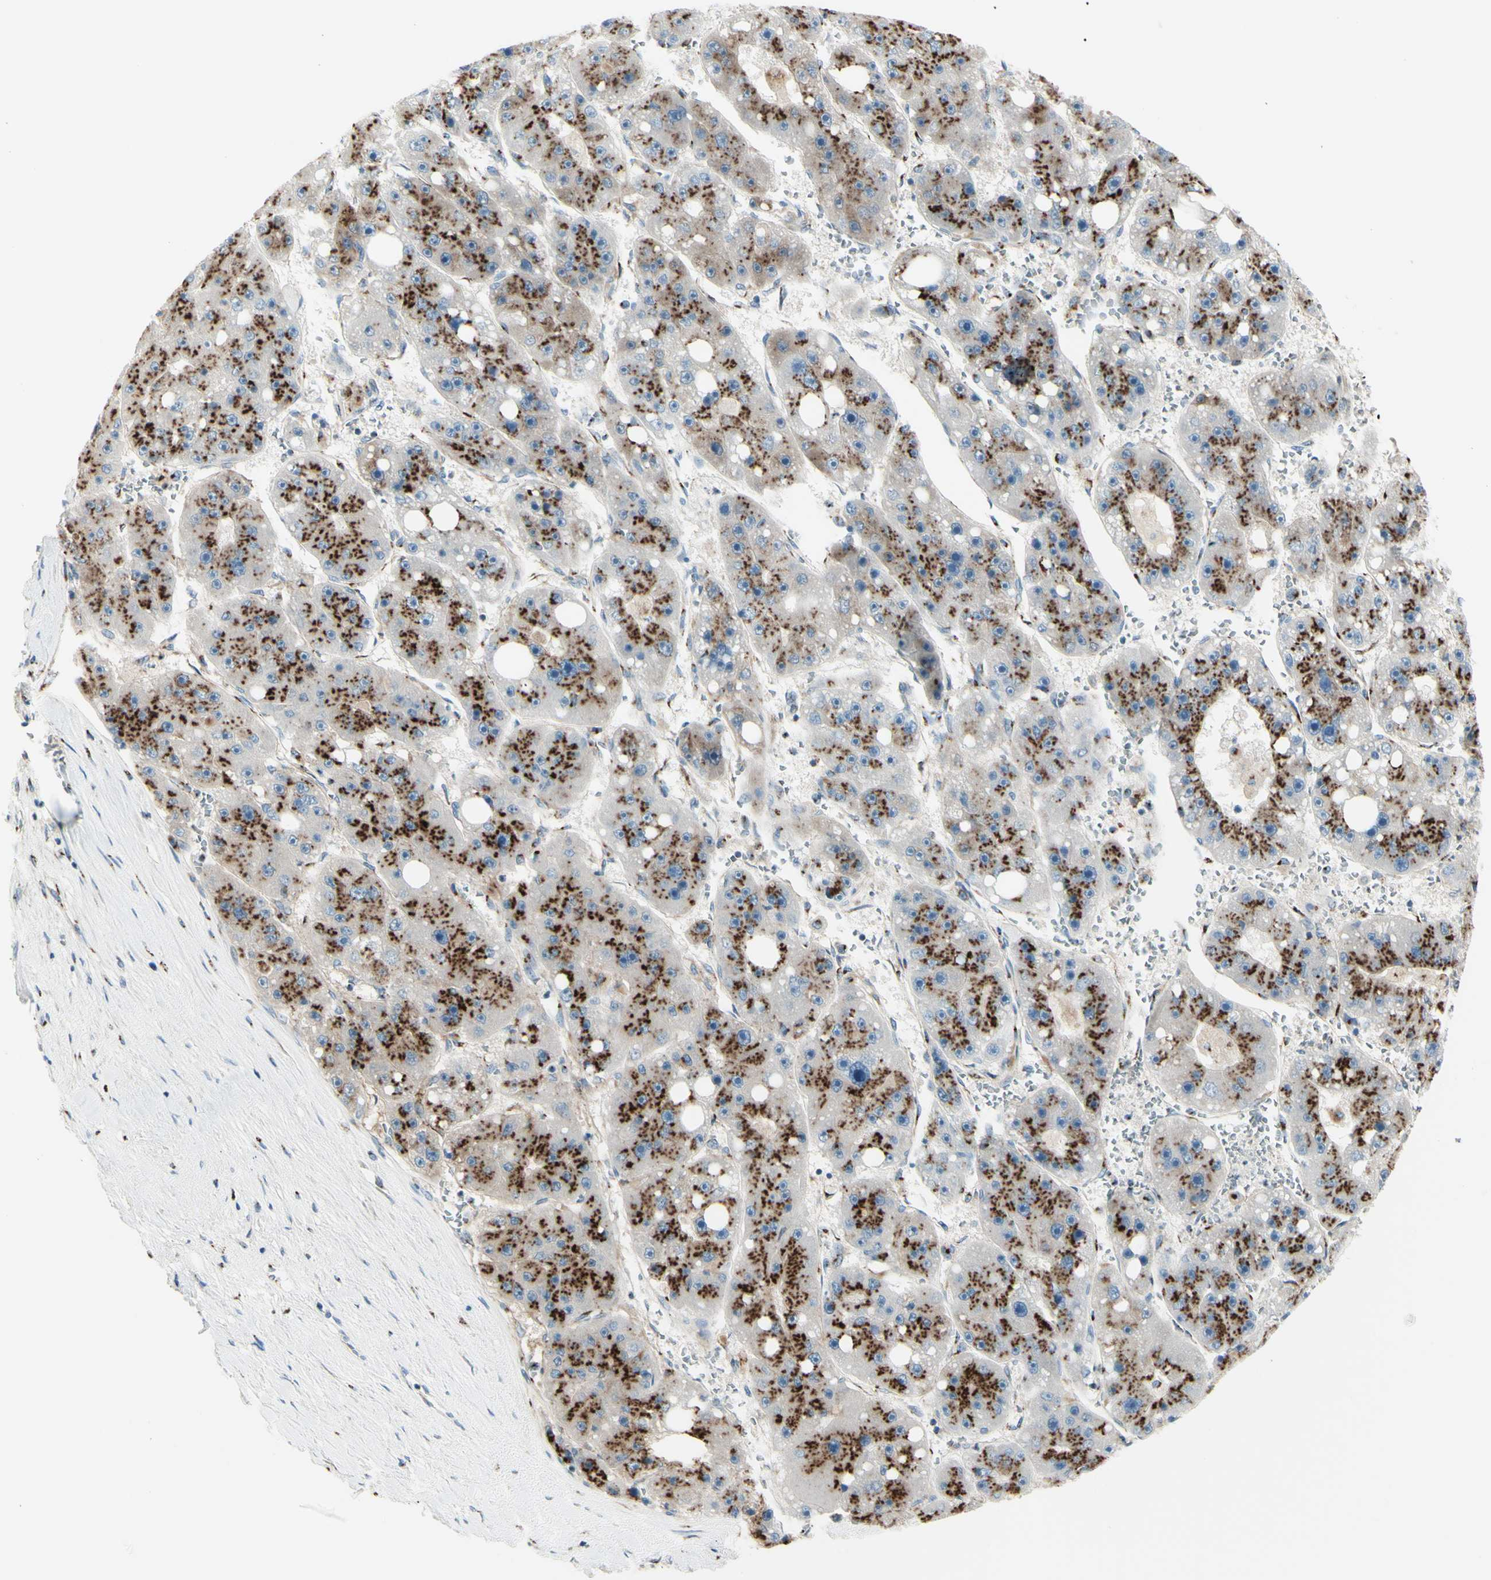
{"staining": {"intensity": "strong", "quantity": ">75%", "location": "cytoplasmic/membranous"}, "tissue": "liver cancer", "cell_type": "Tumor cells", "image_type": "cancer", "snomed": [{"axis": "morphology", "description": "Carcinoma, Hepatocellular, NOS"}, {"axis": "topography", "description": "Liver"}], "caption": "Immunohistochemical staining of human hepatocellular carcinoma (liver) demonstrates high levels of strong cytoplasmic/membranous protein expression in about >75% of tumor cells. Immunohistochemistry (ihc) stains the protein in brown and the nuclei are stained blue.", "gene": "B4GALT1", "patient": {"sex": "female", "age": 61}}